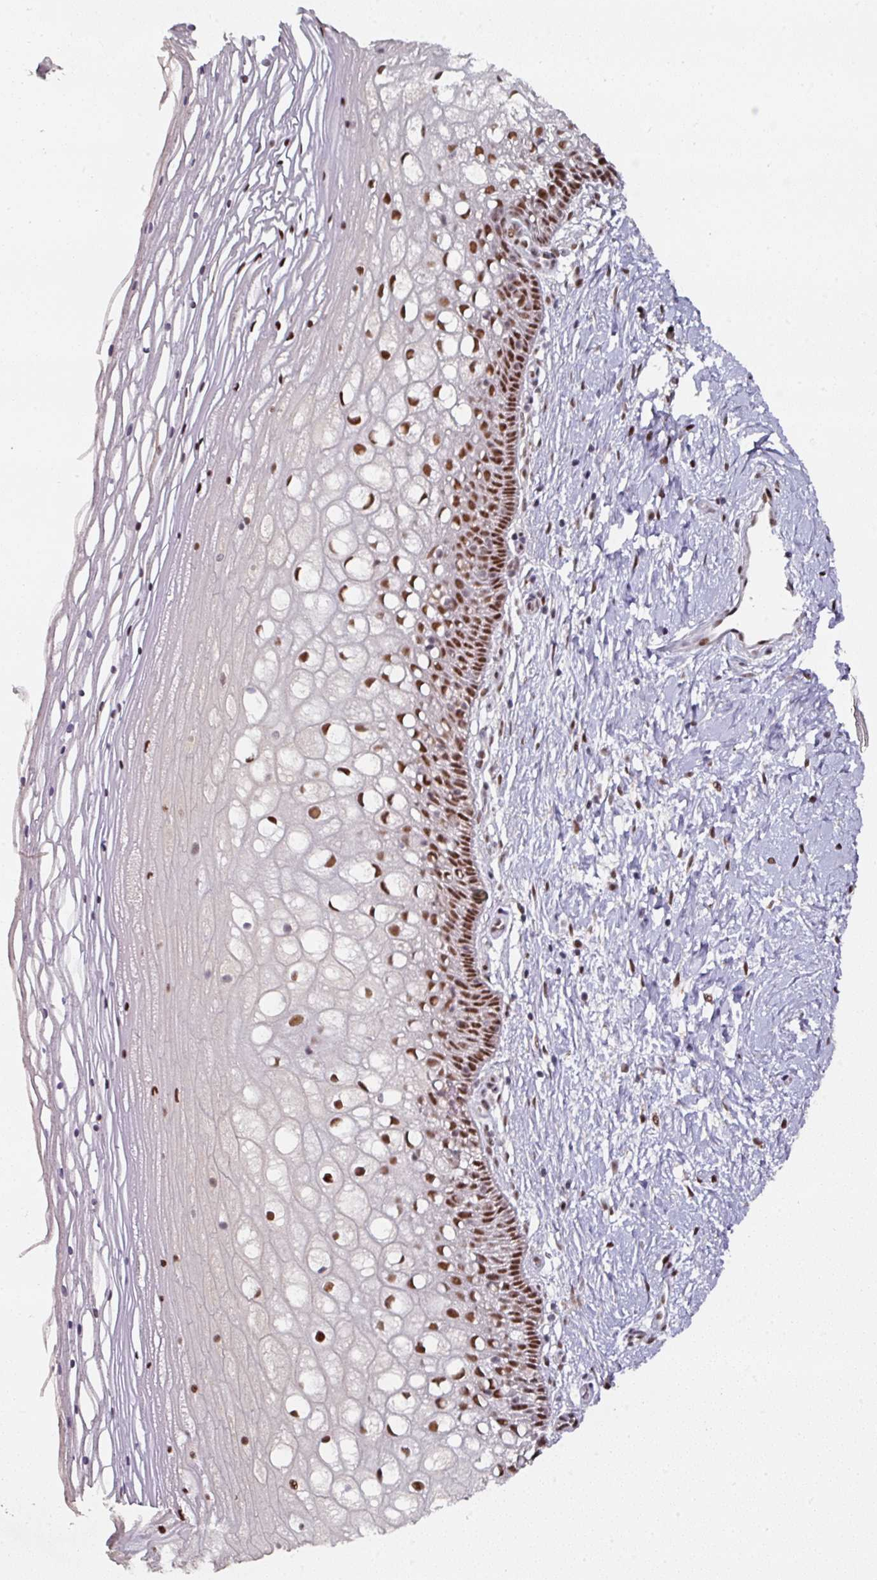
{"staining": {"intensity": "strong", "quantity": ">75%", "location": "nuclear"}, "tissue": "cervix", "cell_type": "Glandular cells", "image_type": "normal", "snomed": [{"axis": "morphology", "description": "Normal tissue, NOS"}, {"axis": "topography", "description": "Cervix"}], "caption": "A brown stain highlights strong nuclear staining of a protein in glandular cells of benign human cervix. The staining was performed using DAB (3,3'-diaminobenzidine), with brown indicating positive protein expression. Nuclei are stained blue with hematoxylin.", "gene": "ENSG00000289690", "patient": {"sex": "female", "age": 36}}